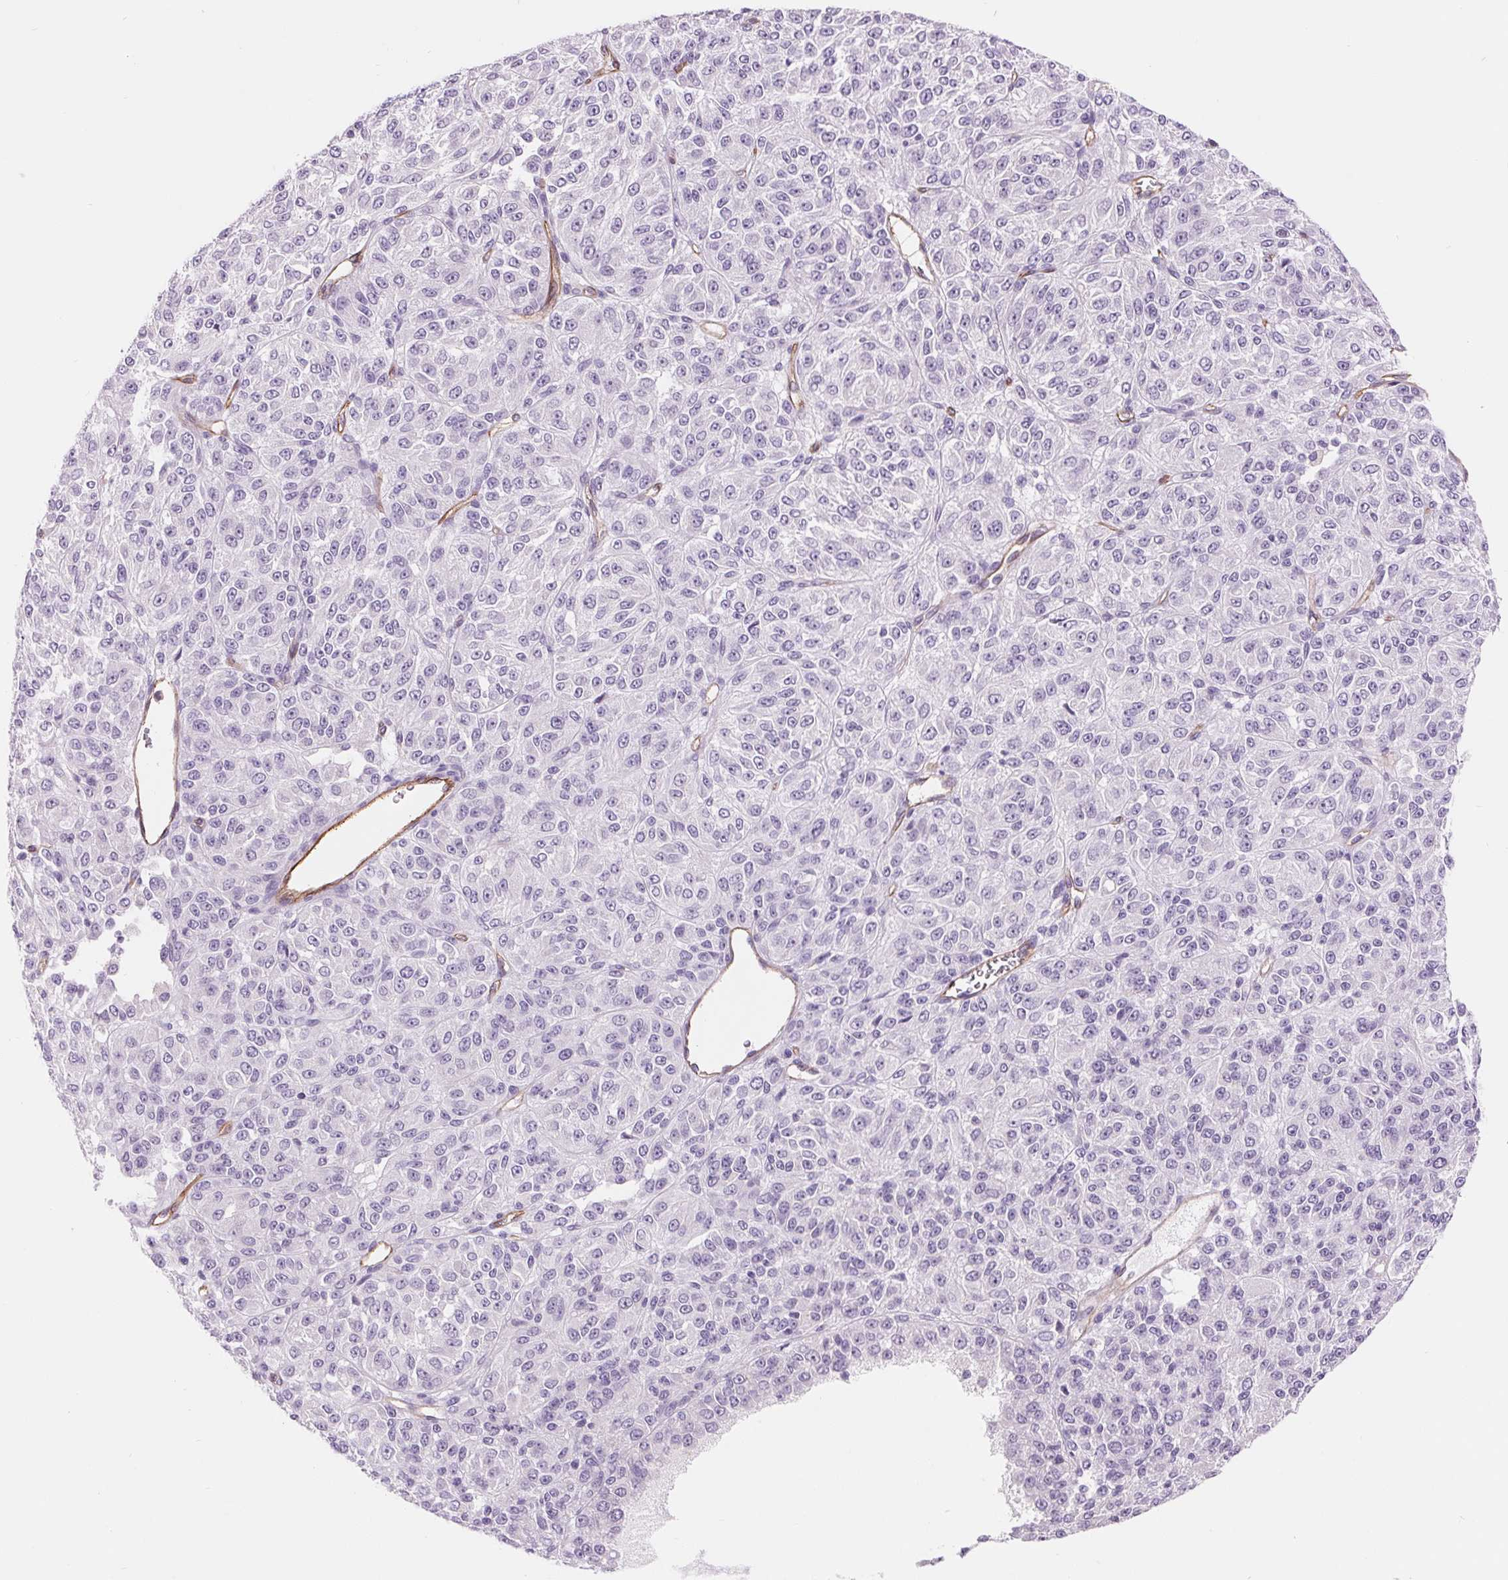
{"staining": {"intensity": "negative", "quantity": "none", "location": "none"}, "tissue": "melanoma", "cell_type": "Tumor cells", "image_type": "cancer", "snomed": [{"axis": "morphology", "description": "Malignant melanoma, Metastatic site"}, {"axis": "topography", "description": "Brain"}], "caption": "There is no significant expression in tumor cells of melanoma.", "gene": "DIXDC1", "patient": {"sex": "female", "age": 56}}